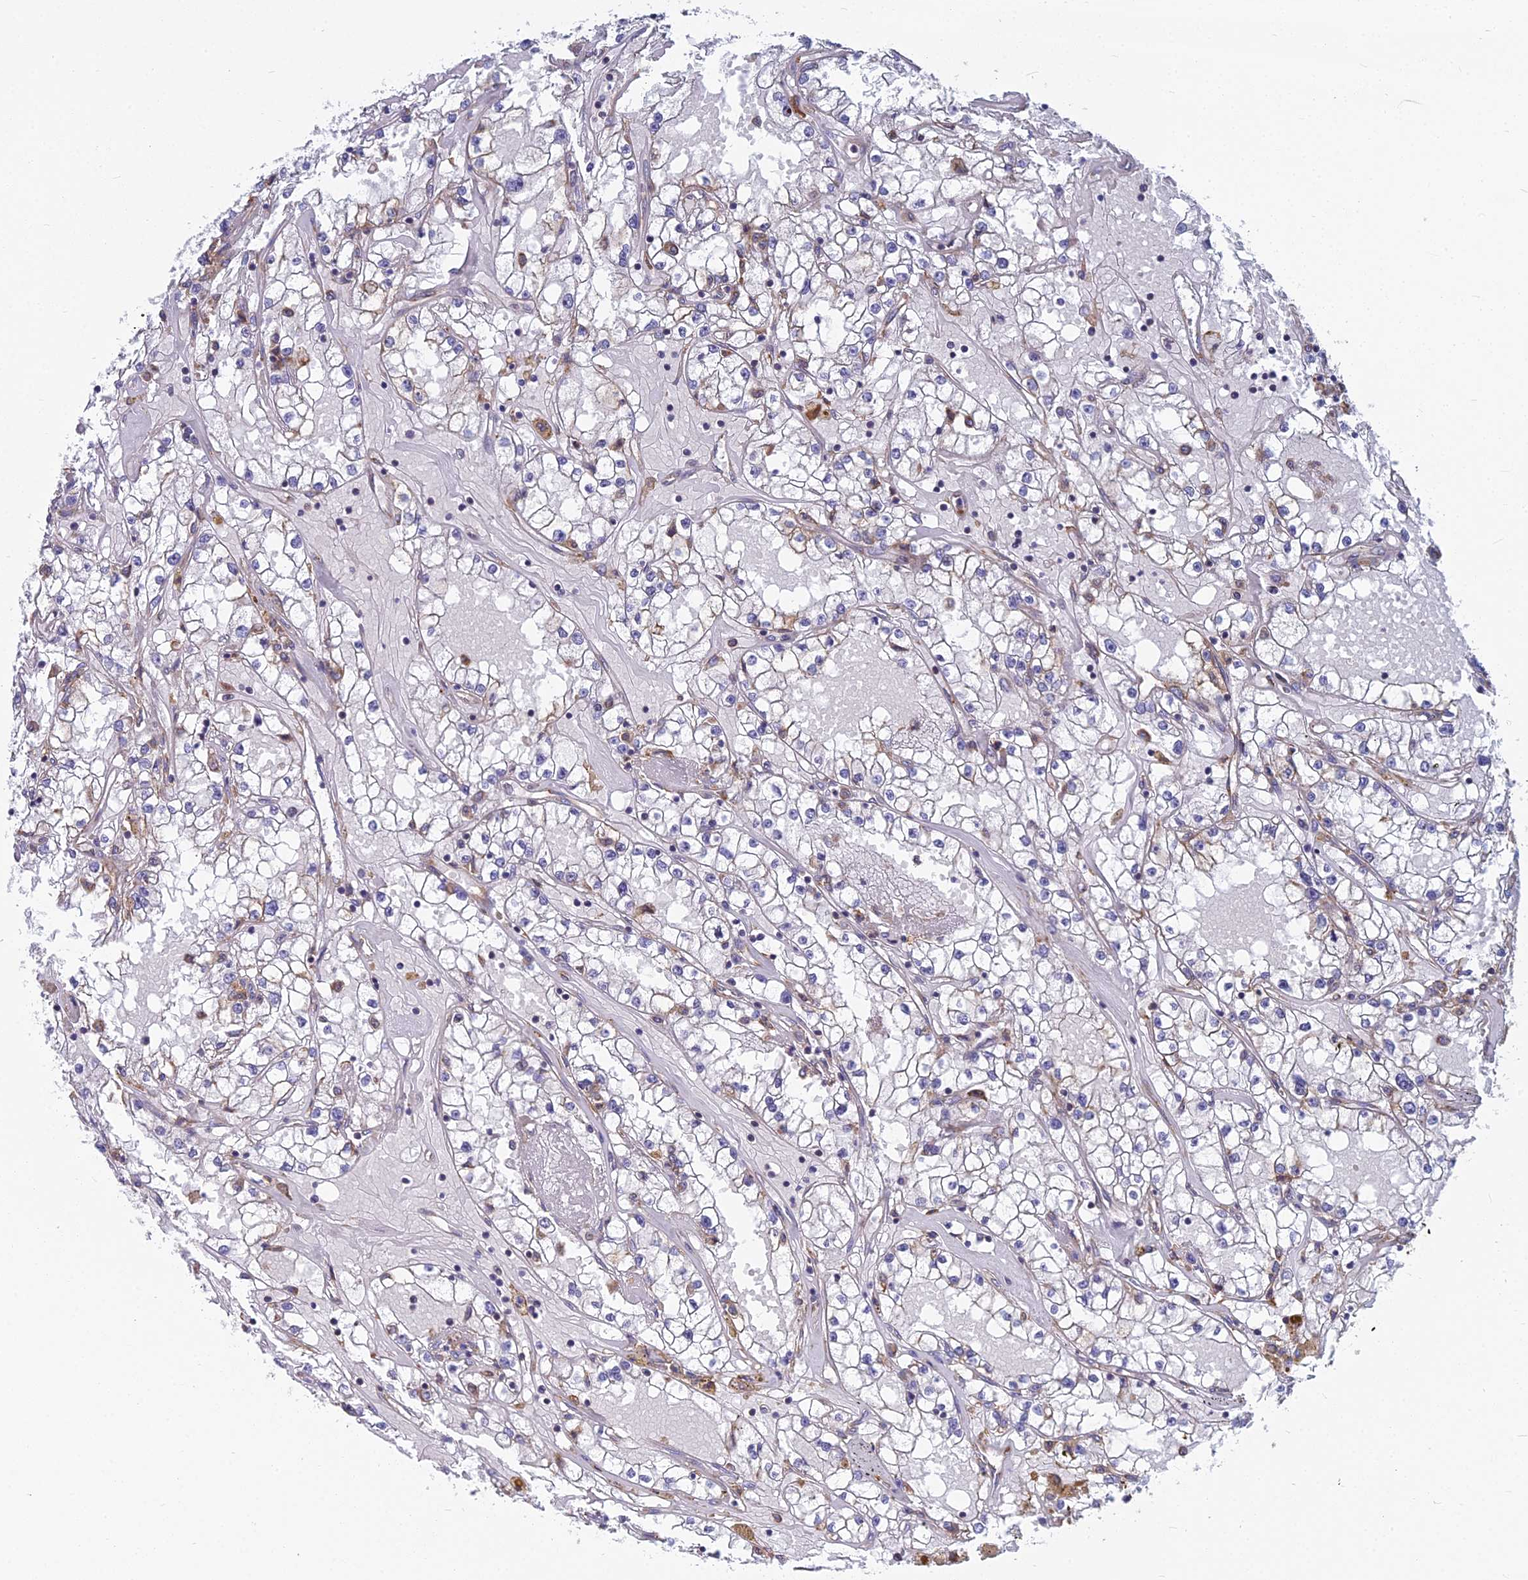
{"staining": {"intensity": "negative", "quantity": "none", "location": "none"}, "tissue": "renal cancer", "cell_type": "Tumor cells", "image_type": "cancer", "snomed": [{"axis": "morphology", "description": "Adenocarcinoma, NOS"}, {"axis": "topography", "description": "Kidney"}], "caption": "IHC of renal cancer (adenocarcinoma) demonstrates no staining in tumor cells. (DAB (3,3'-diaminobenzidine) IHC with hematoxylin counter stain).", "gene": "KIAA1143", "patient": {"sex": "male", "age": 56}}